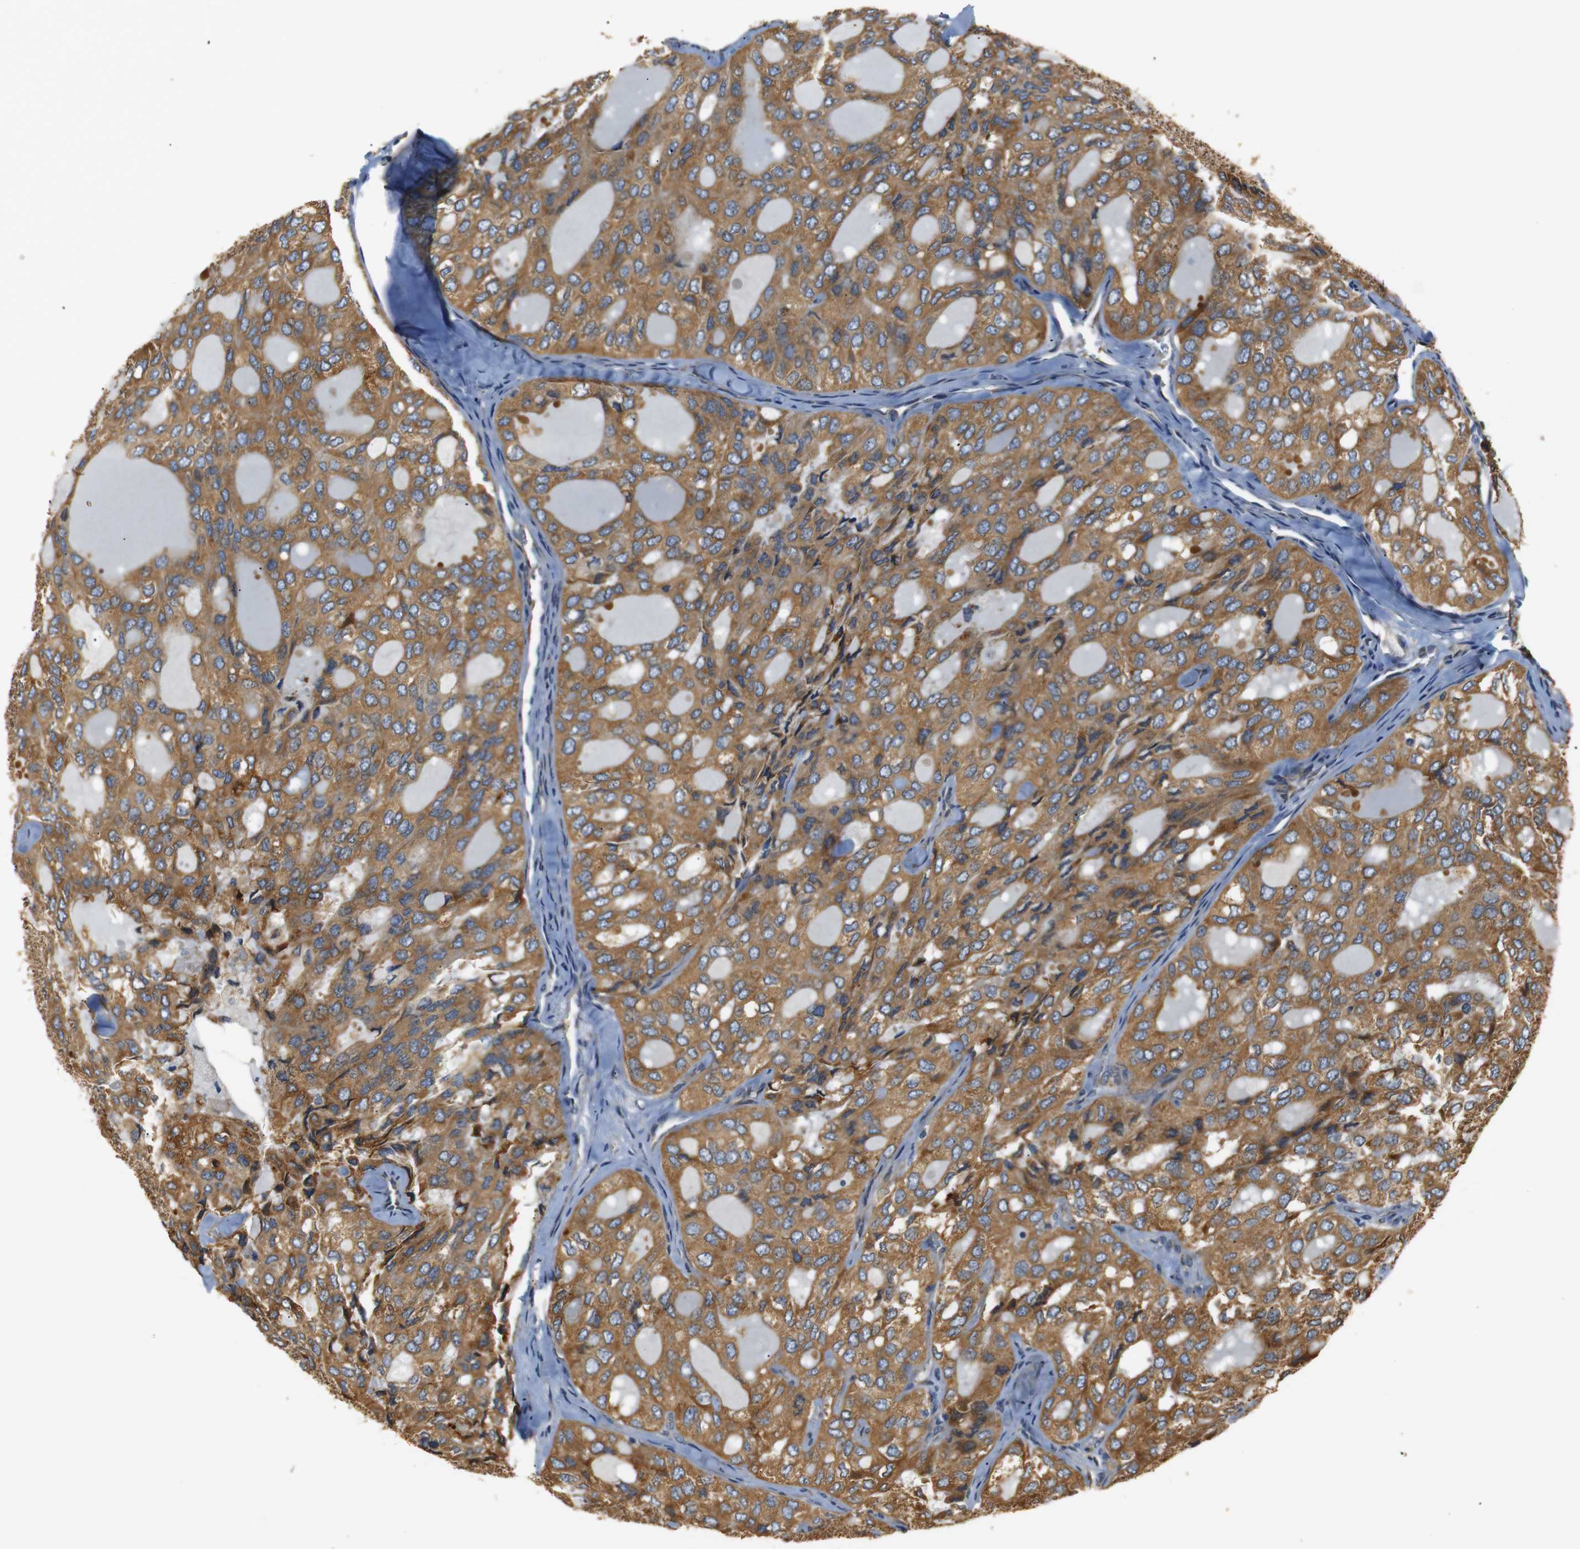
{"staining": {"intensity": "moderate", "quantity": ">75%", "location": "cytoplasmic/membranous"}, "tissue": "thyroid cancer", "cell_type": "Tumor cells", "image_type": "cancer", "snomed": [{"axis": "morphology", "description": "Follicular adenoma carcinoma, NOS"}, {"axis": "topography", "description": "Thyroid gland"}], "caption": "Thyroid follicular adenoma carcinoma stained with DAB (3,3'-diaminobenzidine) IHC demonstrates medium levels of moderate cytoplasmic/membranous positivity in approximately >75% of tumor cells.", "gene": "TMED2", "patient": {"sex": "male", "age": 75}}